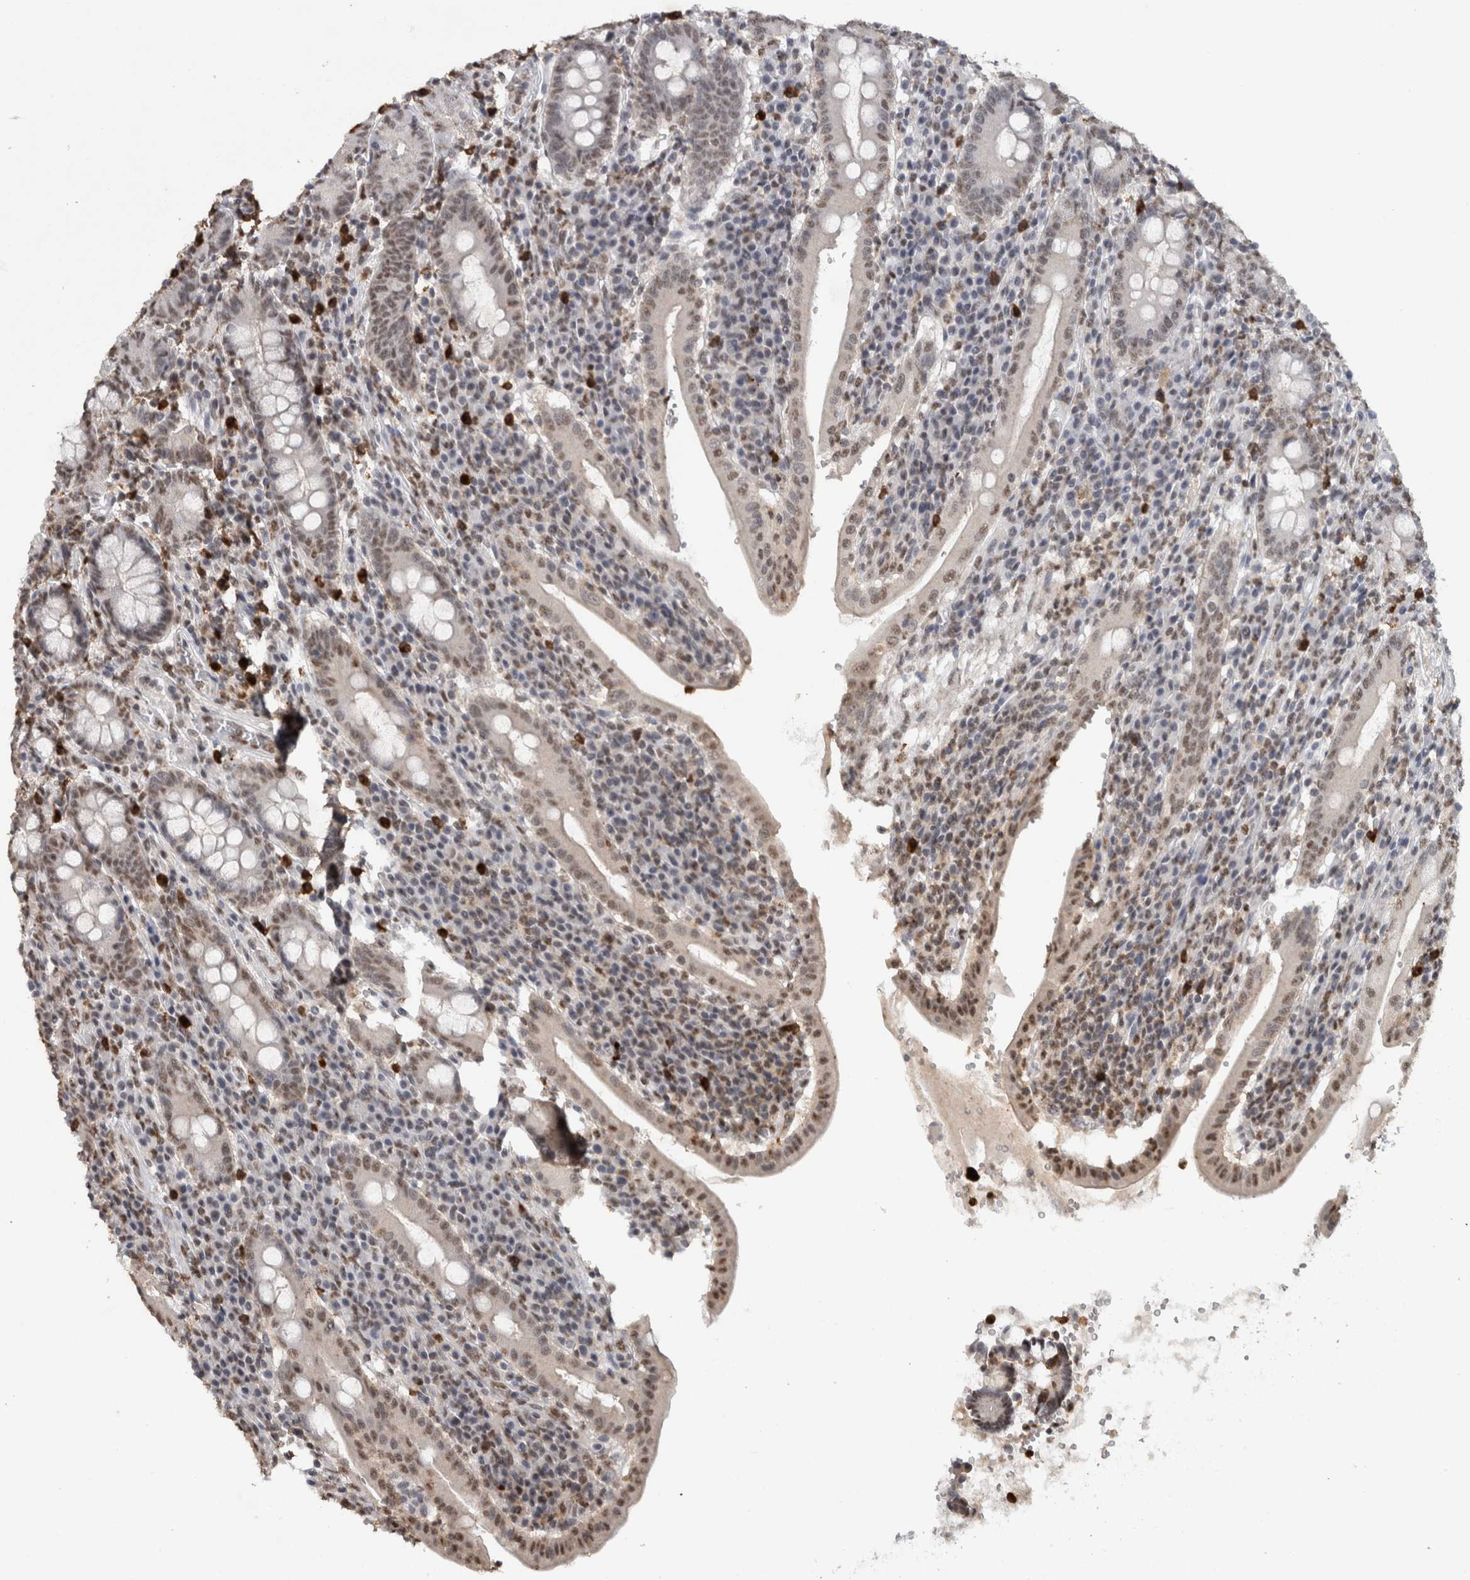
{"staining": {"intensity": "moderate", "quantity": "25%-75%", "location": "cytoplasmic/membranous,nuclear"}, "tissue": "duodenum", "cell_type": "Glandular cells", "image_type": "normal", "snomed": [{"axis": "morphology", "description": "Normal tissue, NOS"}, {"axis": "morphology", "description": "Adenocarcinoma, NOS"}, {"axis": "topography", "description": "Pancreas"}, {"axis": "topography", "description": "Duodenum"}], "caption": "Human duodenum stained for a protein (brown) reveals moderate cytoplasmic/membranous,nuclear positive staining in about 25%-75% of glandular cells.", "gene": "RPS6KA2", "patient": {"sex": "male", "age": 50}}